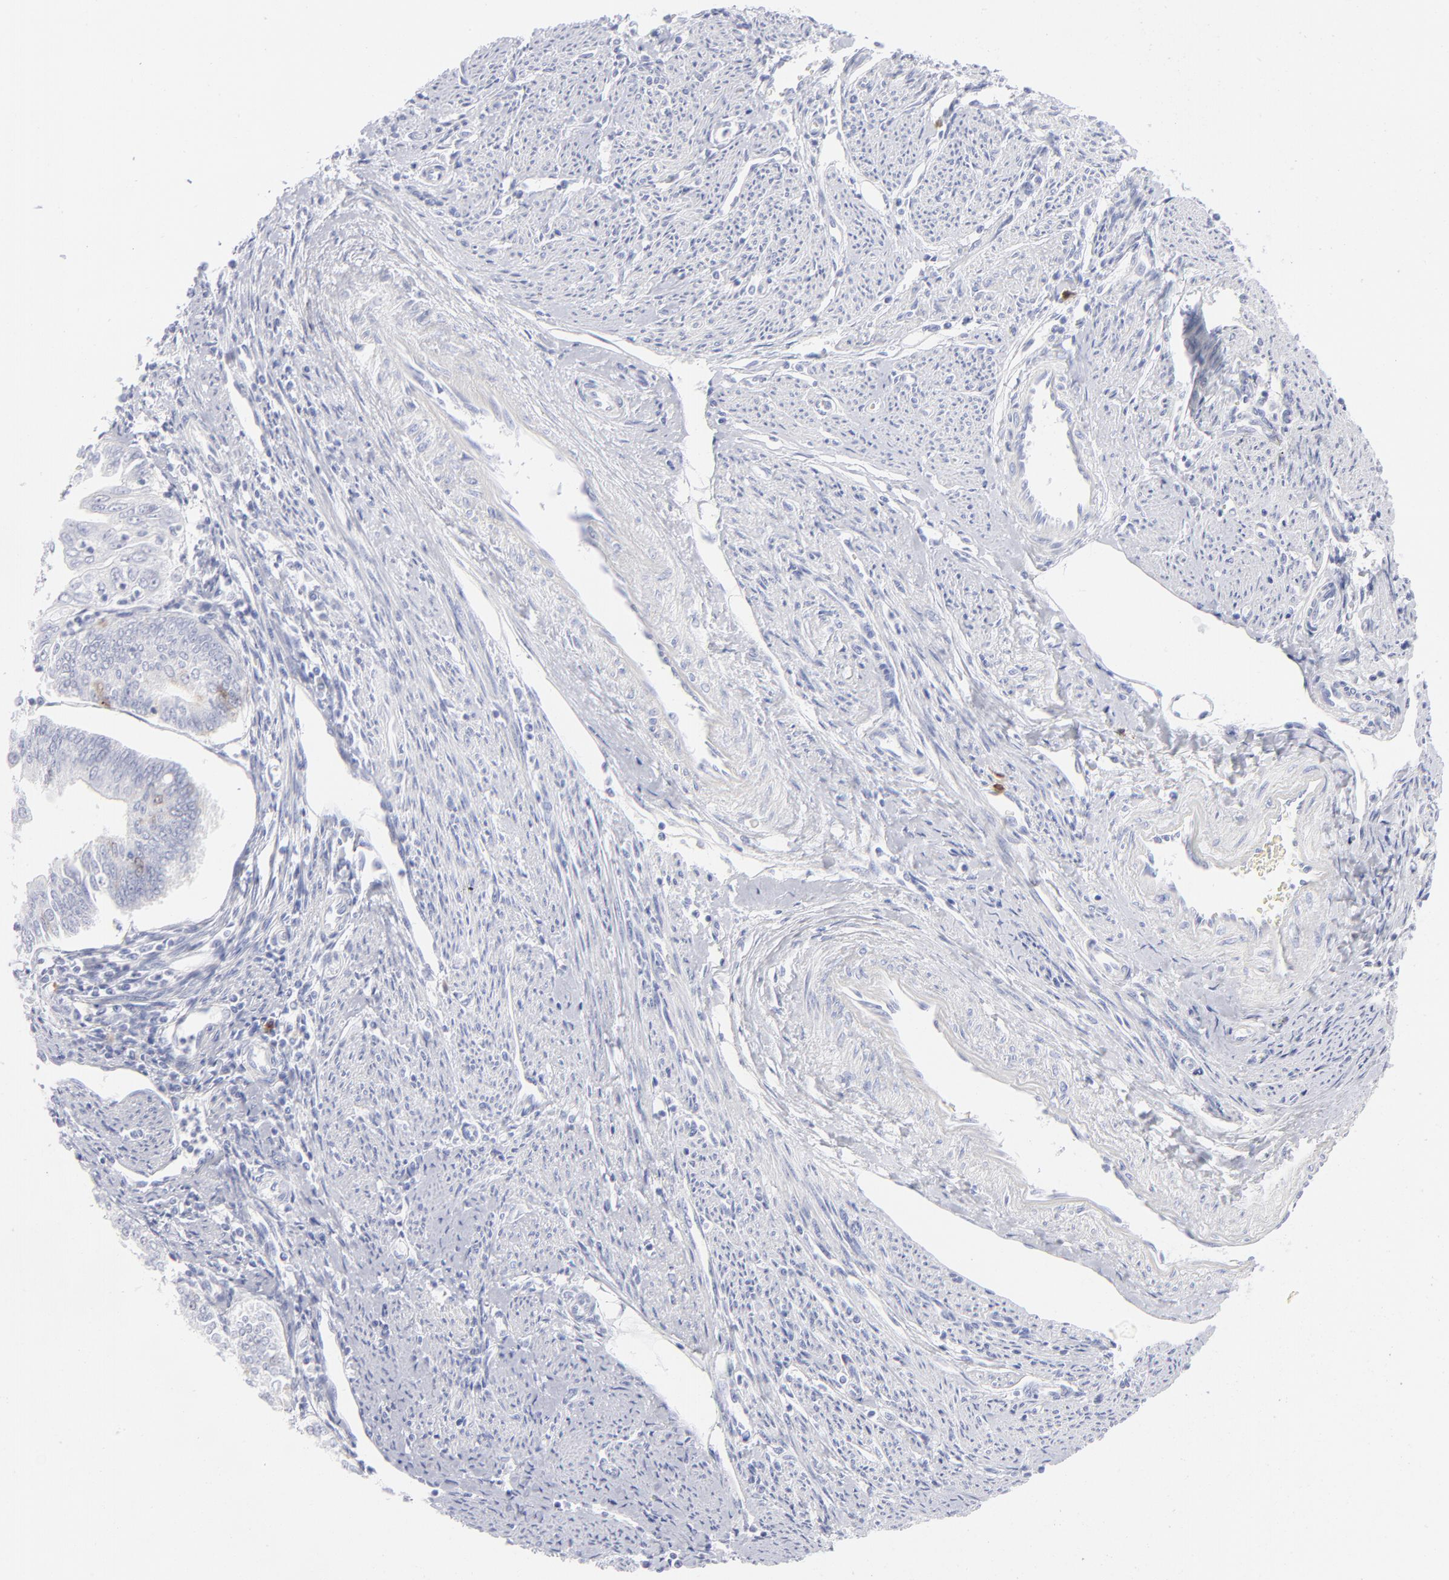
{"staining": {"intensity": "strong", "quantity": "<25%", "location": "cytoplasmic/membranous"}, "tissue": "endometrial cancer", "cell_type": "Tumor cells", "image_type": "cancer", "snomed": [{"axis": "morphology", "description": "Adenocarcinoma, NOS"}, {"axis": "topography", "description": "Endometrium"}], "caption": "Immunohistochemistry (IHC) photomicrograph of neoplastic tissue: human adenocarcinoma (endometrial) stained using immunohistochemistry shows medium levels of strong protein expression localized specifically in the cytoplasmic/membranous of tumor cells, appearing as a cytoplasmic/membranous brown color.", "gene": "CCNB1", "patient": {"sex": "female", "age": 75}}